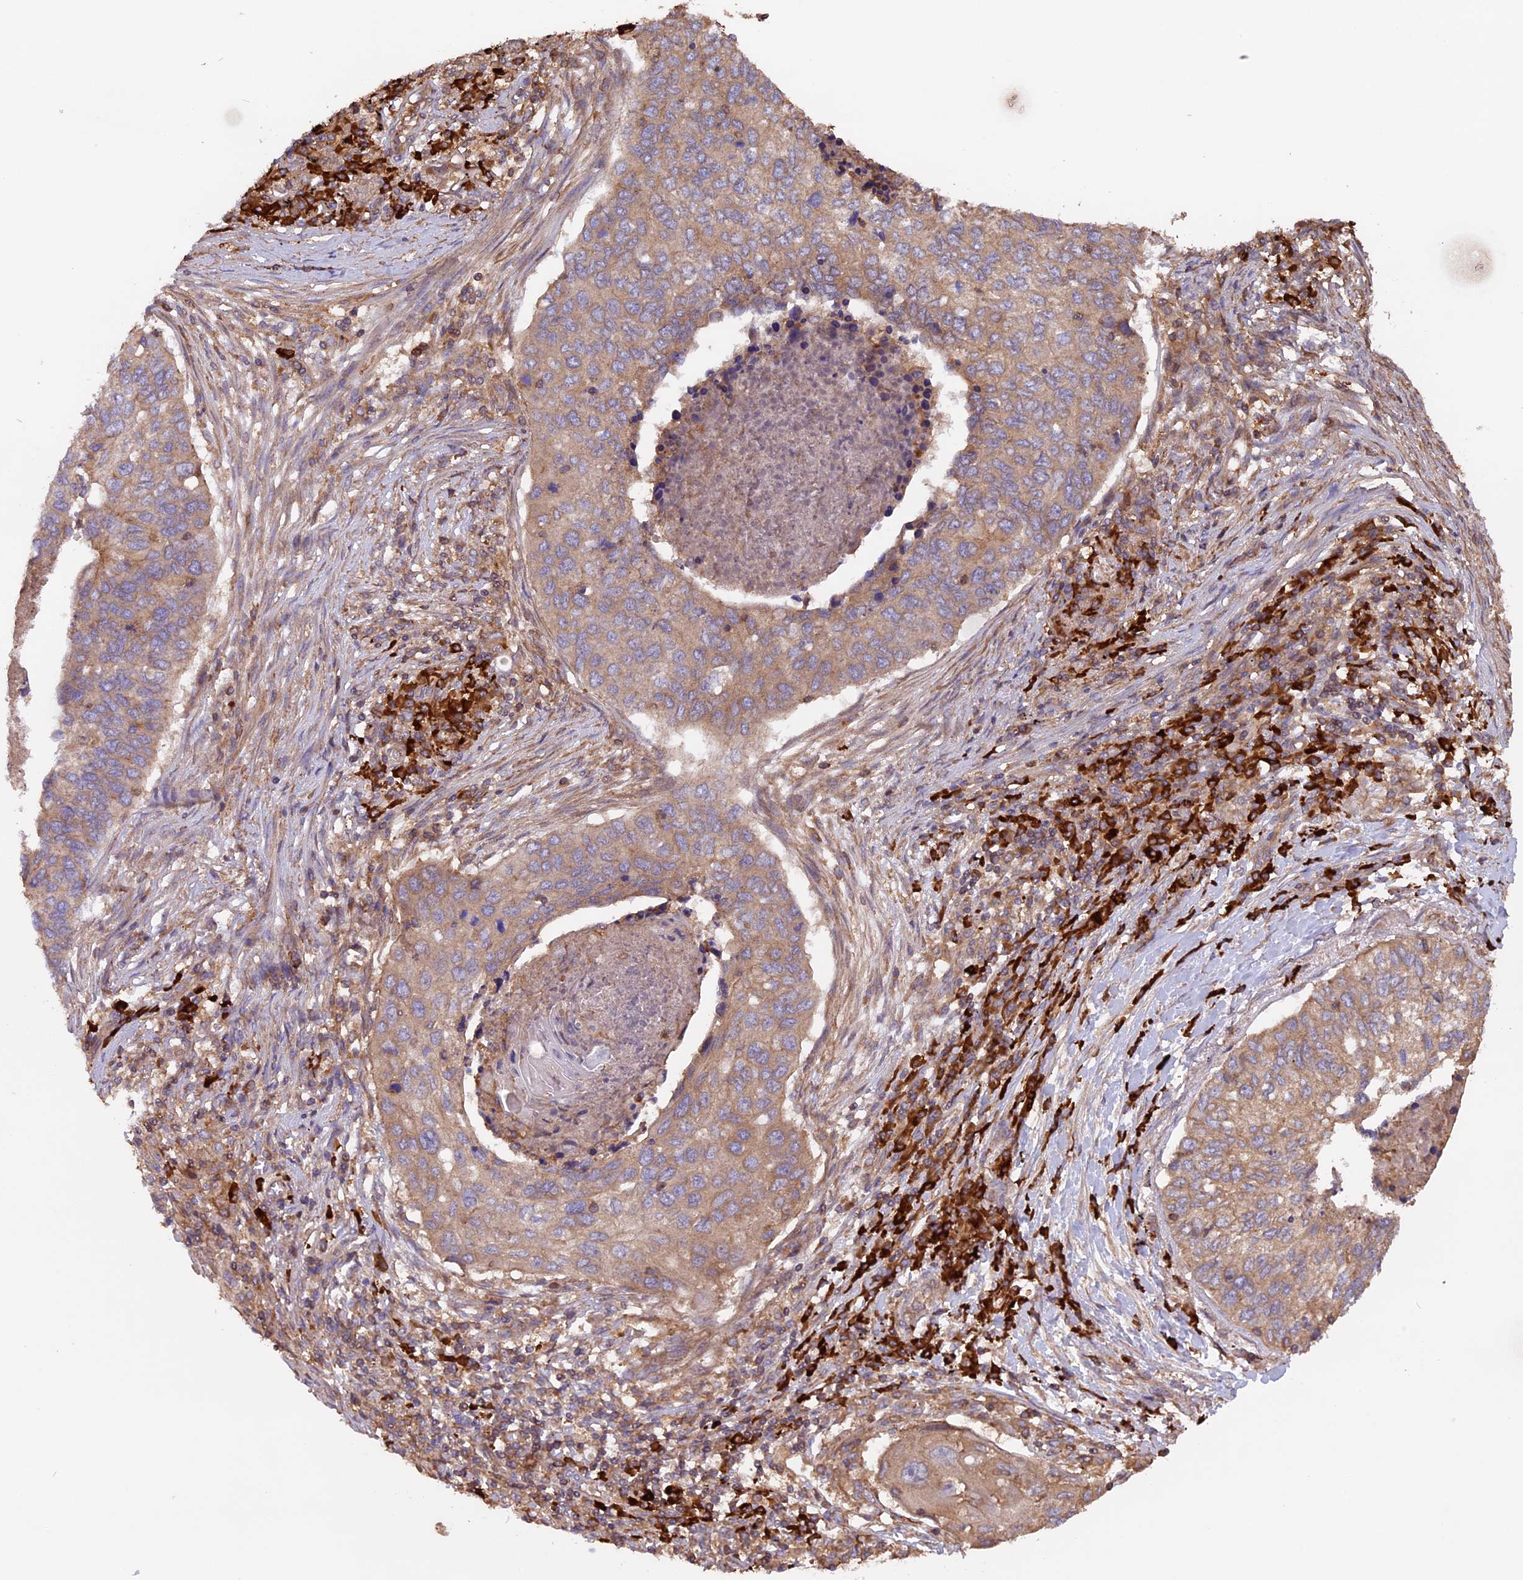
{"staining": {"intensity": "weak", "quantity": ">75%", "location": "cytoplasmic/membranous"}, "tissue": "lung cancer", "cell_type": "Tumor cells", "image_type": "cancer", "snomed": [{"axis": "morphology", "description": "Squamous cell carcinoma, NOS"}, {"axis": "topography", "description": "Lung"}], "caption": "Lung cancer stained for a protein demonstrates weak cytoplasmic/membranous positivity in tumor cells.", "gene": "GAS8", "patient": {"sex": "female", "age": 63}}